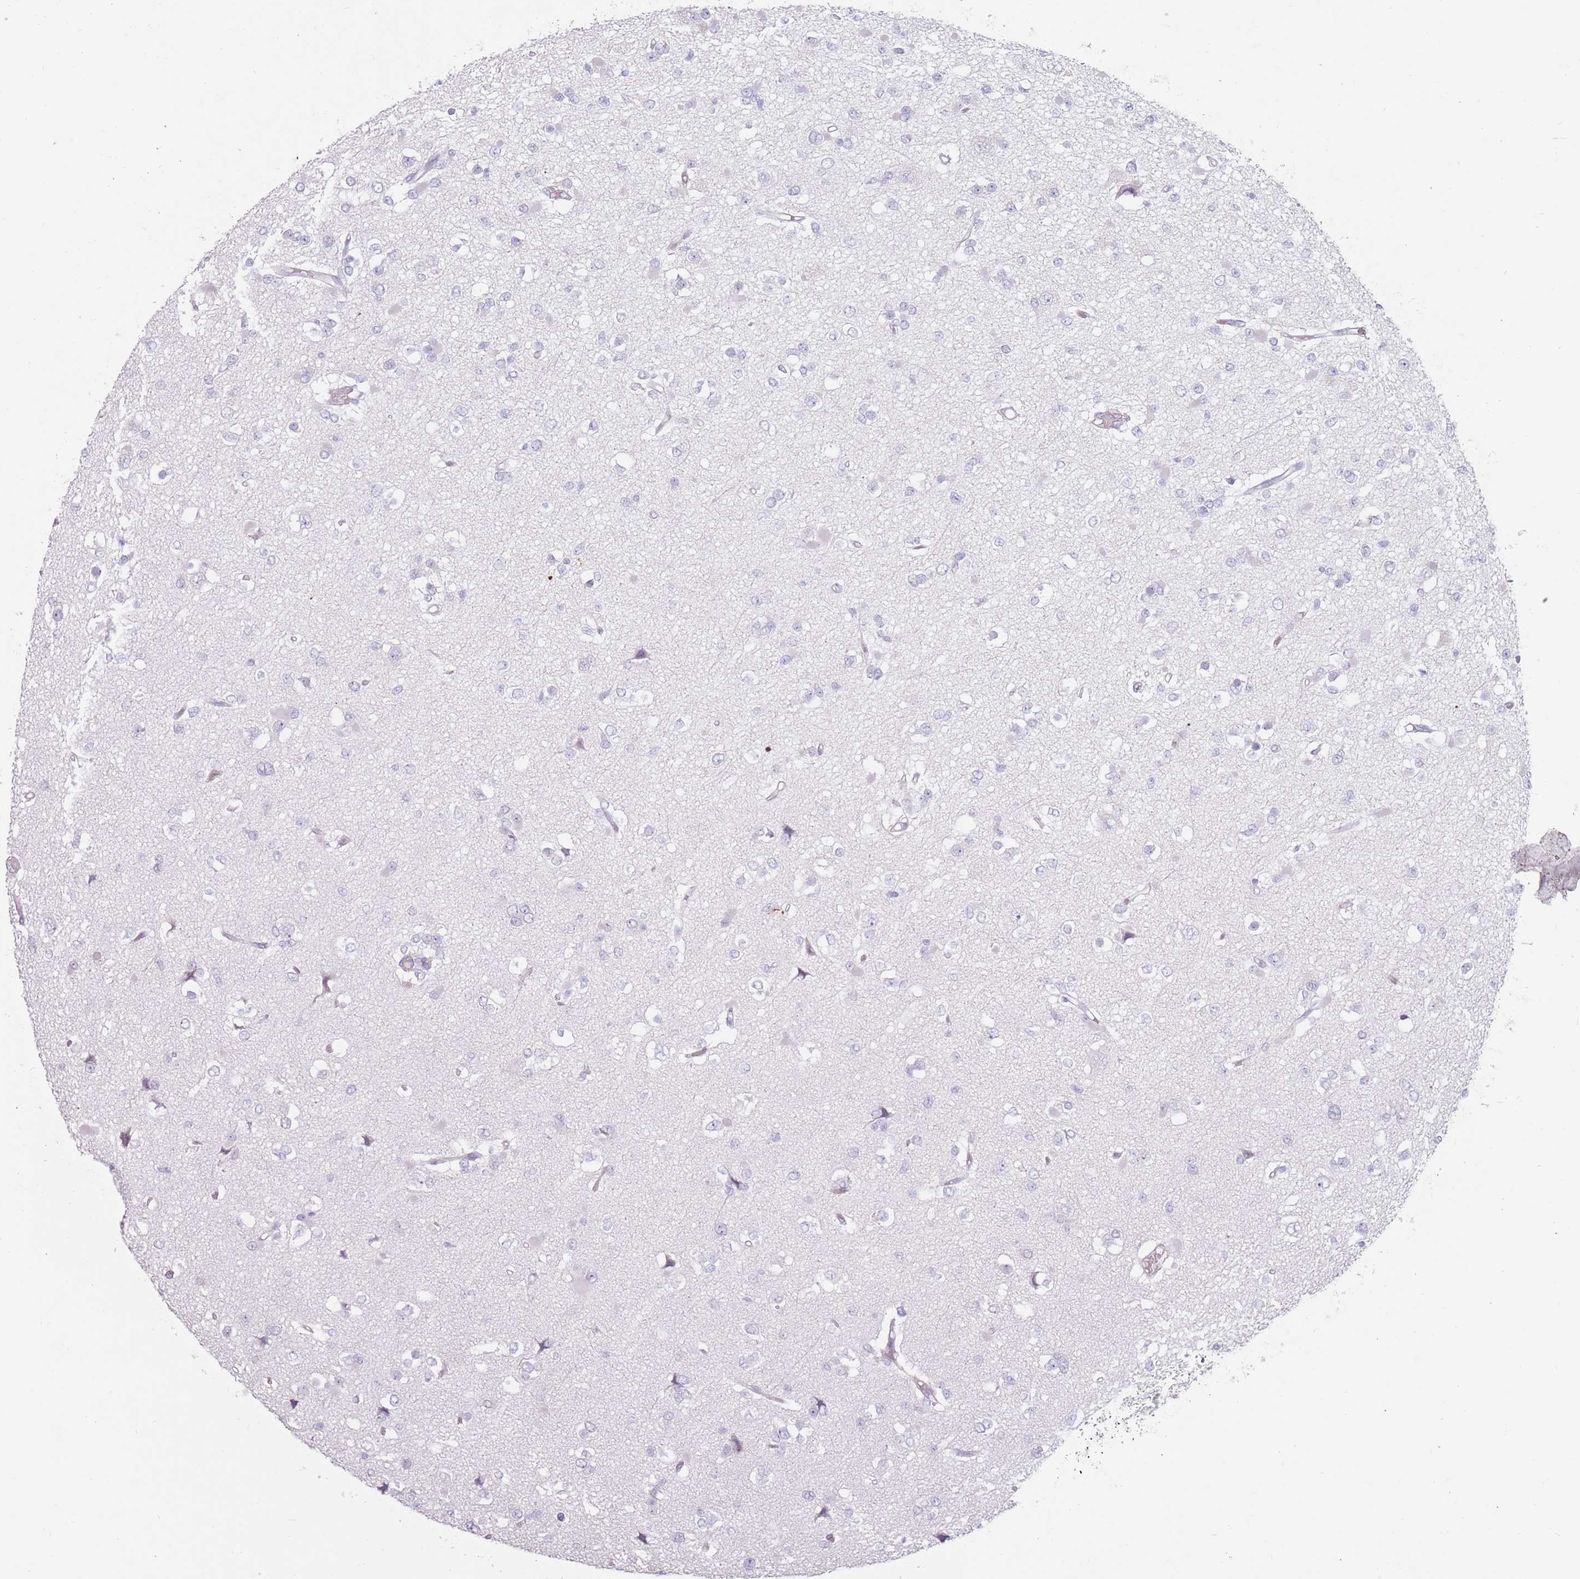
{"staining": {"intensity": "negative", "quantity": "none", "location": "none"}, "tissue": "glioma", "cell_type": "Tumor cells", "image_type": "cancer", "snomed": [{"axis": "morphology", "description": "Glioma, malignant, Low grade"}, {"axis": "topography", "description": "Brain"}], "caption": "This is an immunohistochemistry photomicrograph of human low-grade glioma (malignant). There is no staining in tumor cells.", "gene": "DXO", "patient": {"sex": "female", "age": 22}}